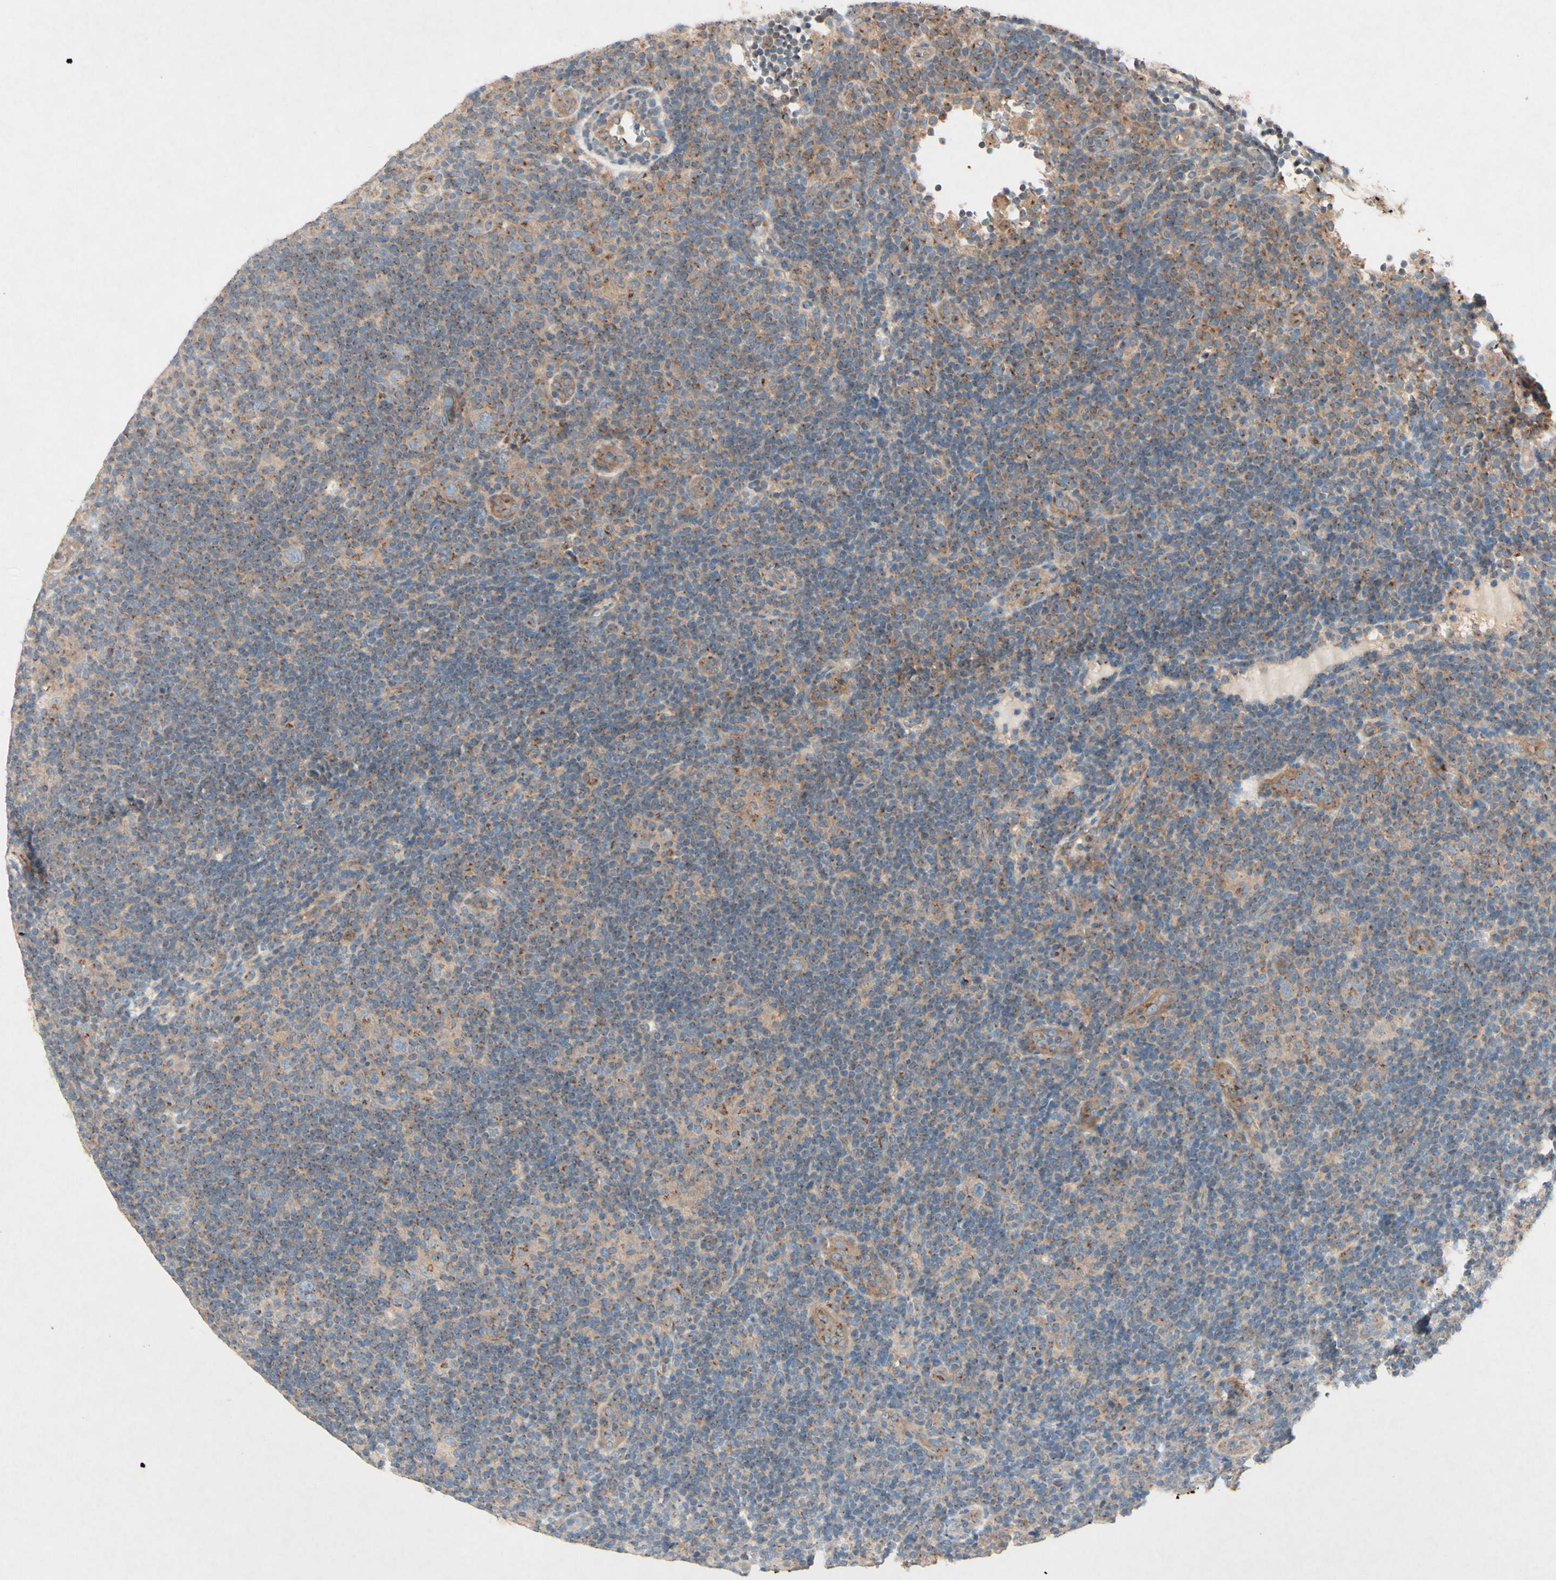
{"staining": {"intensity": "weak", "quantity": ">75%", "location": "cytoplasmic/membranous"}, "tissue": "lymphoma", "cell_type": "Tumor cells", "image_type": "cancer", "snomed": [{"axis": "morphology", "description": "Hodgkin's disease, NOS"}, {"axis": "topography", "description": "Lymph node"}], "caption": "Protein analysis of lymphoma tissue shows weak cytoplasmic/membranous staining in approximately >75% of tumor cells.", "gene": "MTM1", "patient": {"sex": "female", "age": 57}}